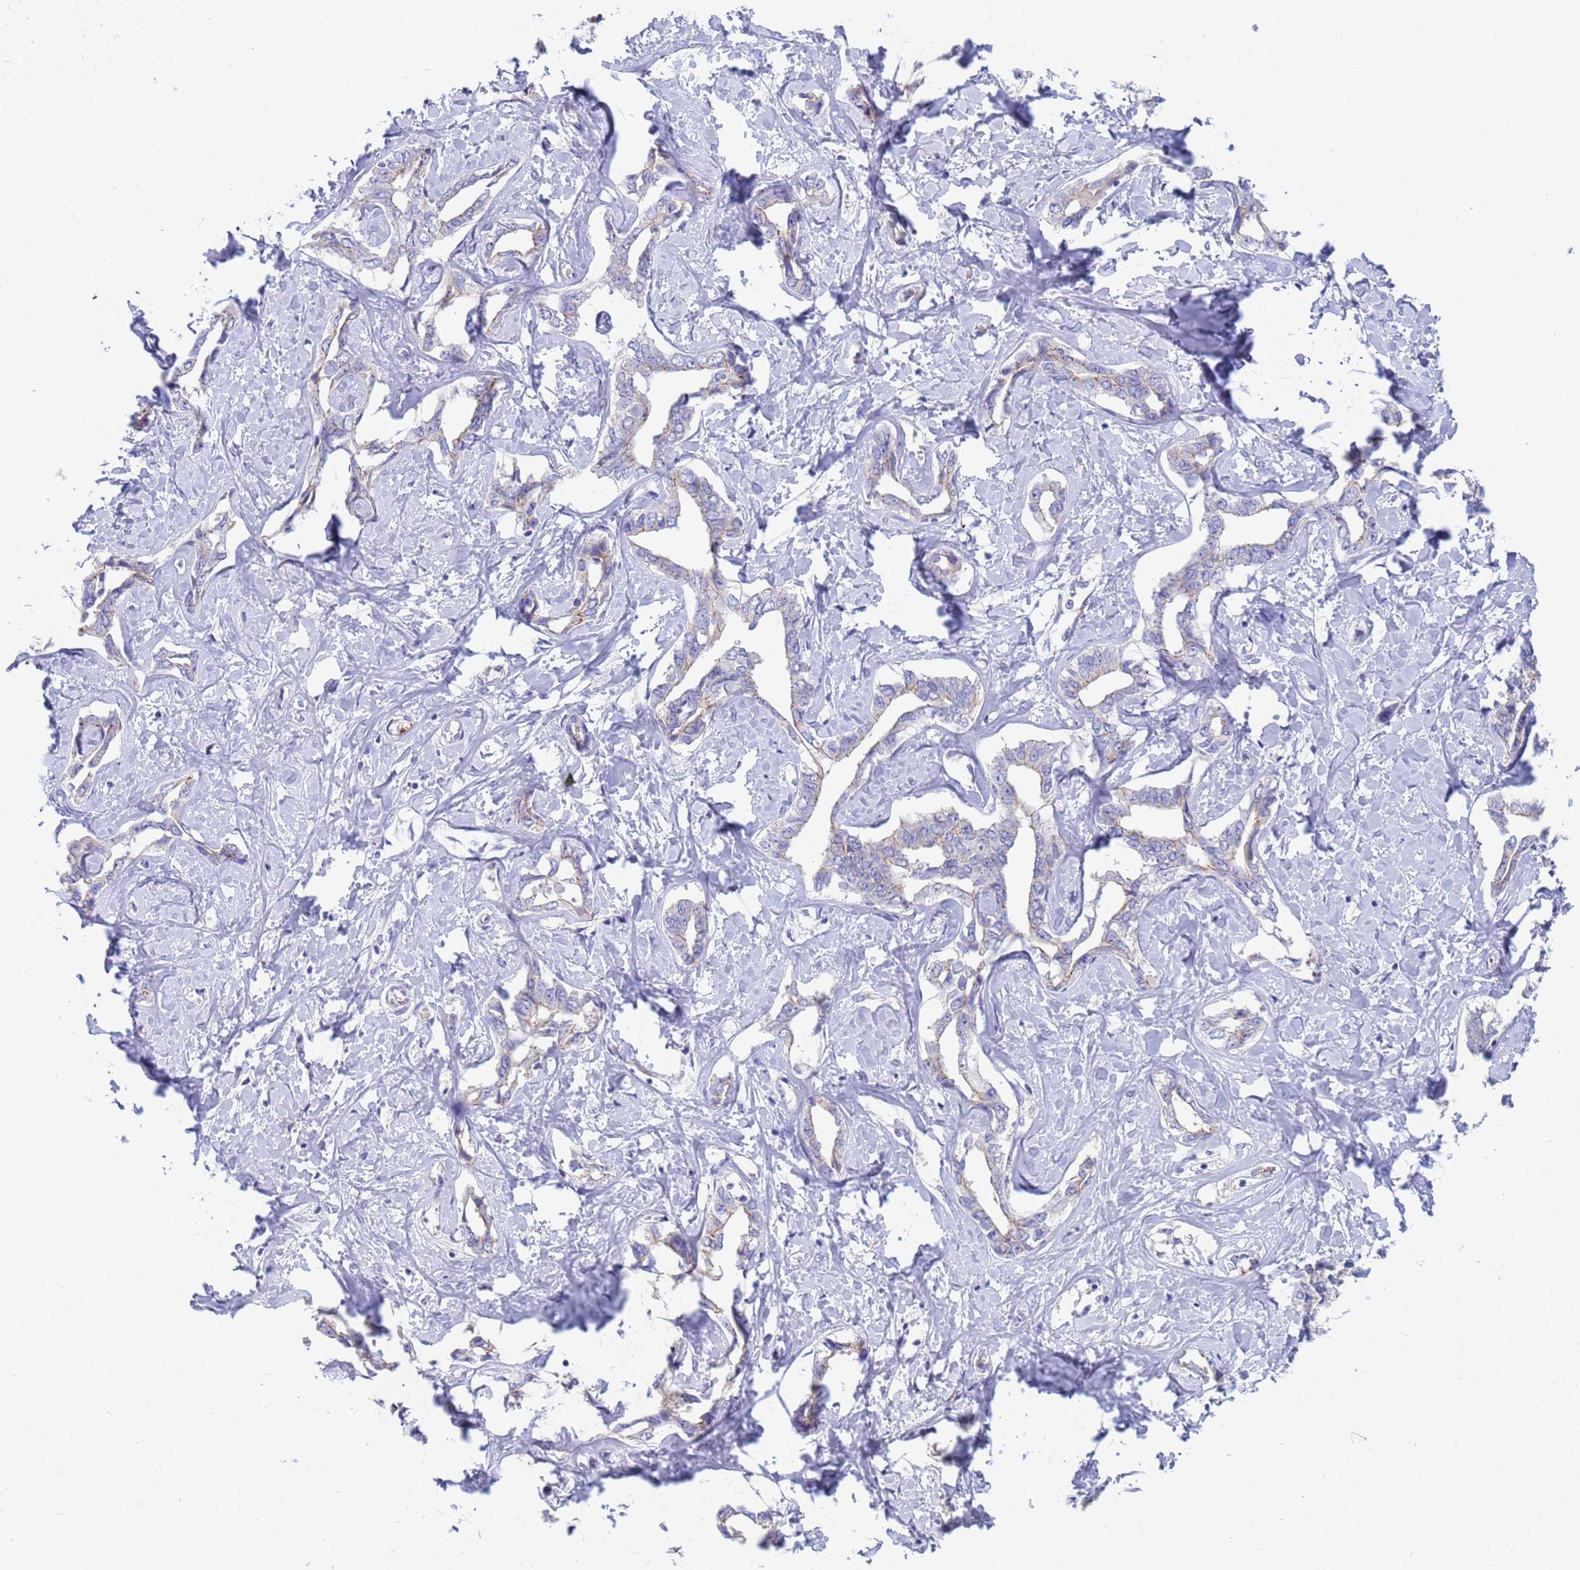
{"staining": {"intensity": "negative", "quantity": "none", "location": "none"}, "tissue": "liver cancer", "cell_type": "Tumor cells", "image_type": "cancer", "snomed": [{"axis": "morphology", "description": "Cholangiocarcinoma"}, {"axis": "topography", "description": "Liver"}], "caption": "Immunohistochemistry photomicrograph of neoplastic tissue: human cholangiocarcinoma (liver) stained with DAB (3,3'-diaminobenzidine) reveals no significant protein staining in tumor cells. (DAB (3,3'-diaminobenzidine) immunohistochemistry (IHC) visualized using brightfield microscopy, high magnification).", "gene": "C4orf46", "patient": {"sex": "male", "age": 59}}